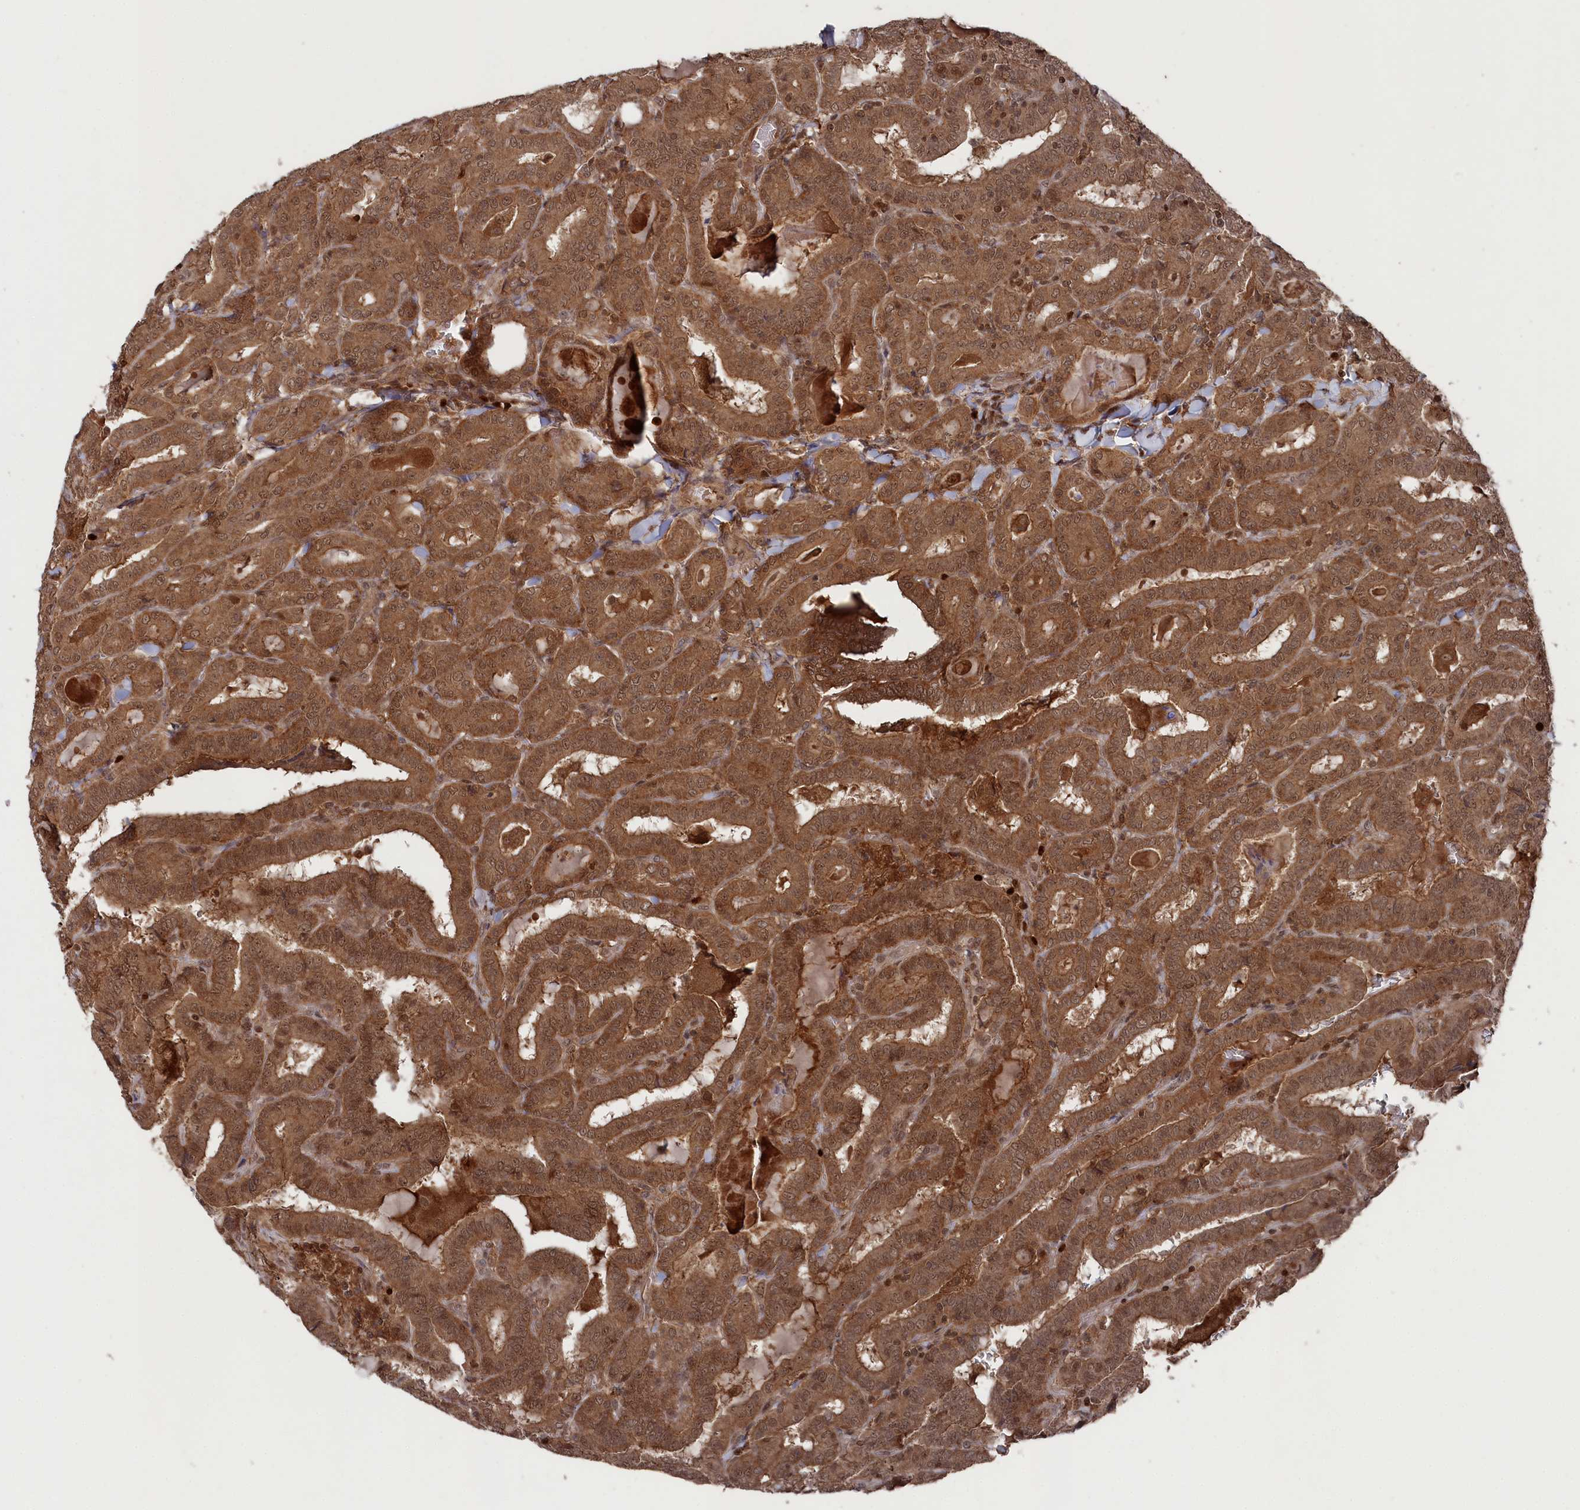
{"staining": {"intensity": "moderate", "quantity": ">75%", "location": "cytoplasmic/membranous,nuclear"}, "tissue": "thyroid cancer", "cell_type": "Tumor cells", "image_type": "cancer", "snomed": [{"axis": "morphology", "description": "Papillary adenocarcinoma, NOS"}, {"axis": "topography", "description": "Thyroid gland"}], "caption": "Thyroid cancer was stained to show a protein in brown. There is medium levels of moderate cytoplasmic/membranous and nuclear staining in about >75% of tumor cells. (Stains: DAB (3,3'-diaminobenzidine) in brown, nuclei in blue, Microscopy: brightfield microscopy at high magnification).", "gene": "BORCS7", "patient": {"sex": "female", "age": 72}}